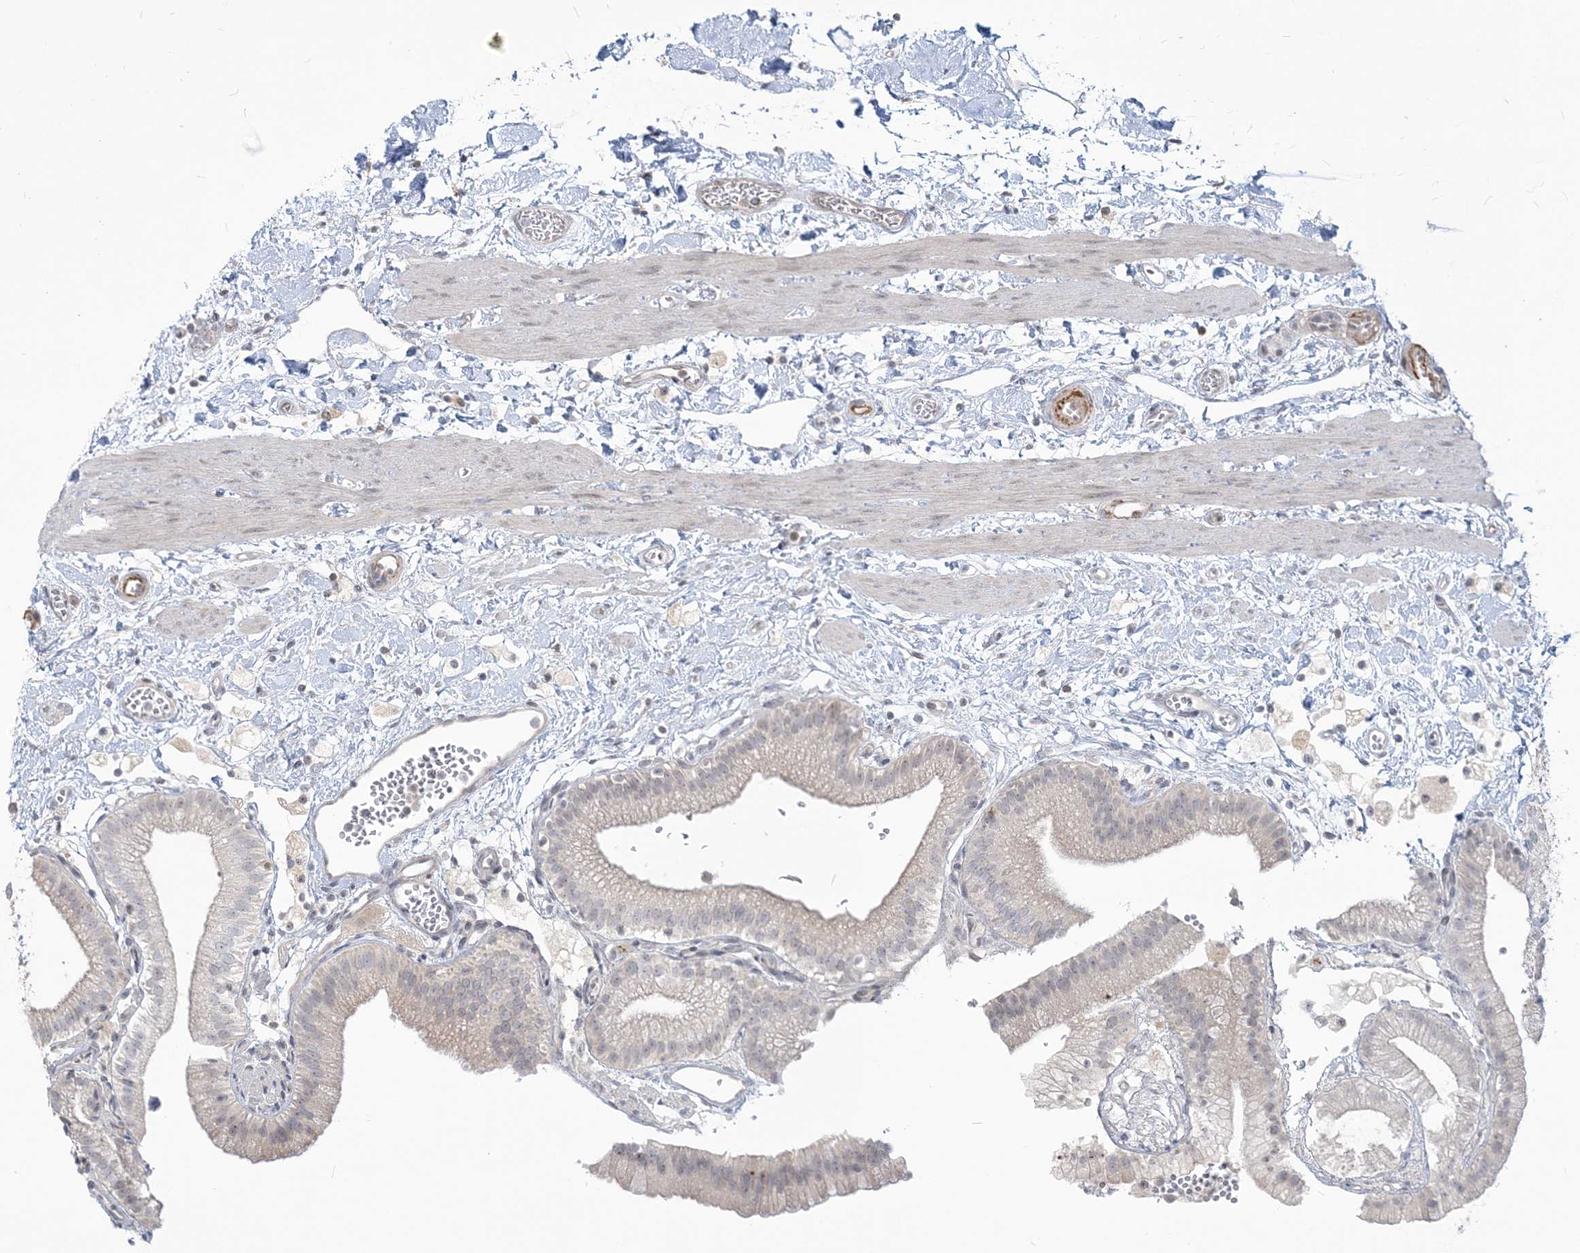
{"staining": {"intensity": "moderate", "quantity": "<25%", "location": "cytoplasmic/membranous,nuclear"}, "tissue": "gallbladder", "cell_type": "Glandular cells", "image_type": "normal", "snomed": [{"axis": "morphology", "description": "Normal tissue, NOS"}, {"axis": "topography", "description": "Gallbladder"}], "caption": "This image exhibits unremarkable gallbladder stained with immunohistochemistry to label a protein in brown. The cytoplasmic/membranous,nuclear of glandular cells show moderate positivity for the protein. Nuclei are counter-stained blue.", "gene": "SDAD1", "patient": {"sex": "male", "age": 55}}